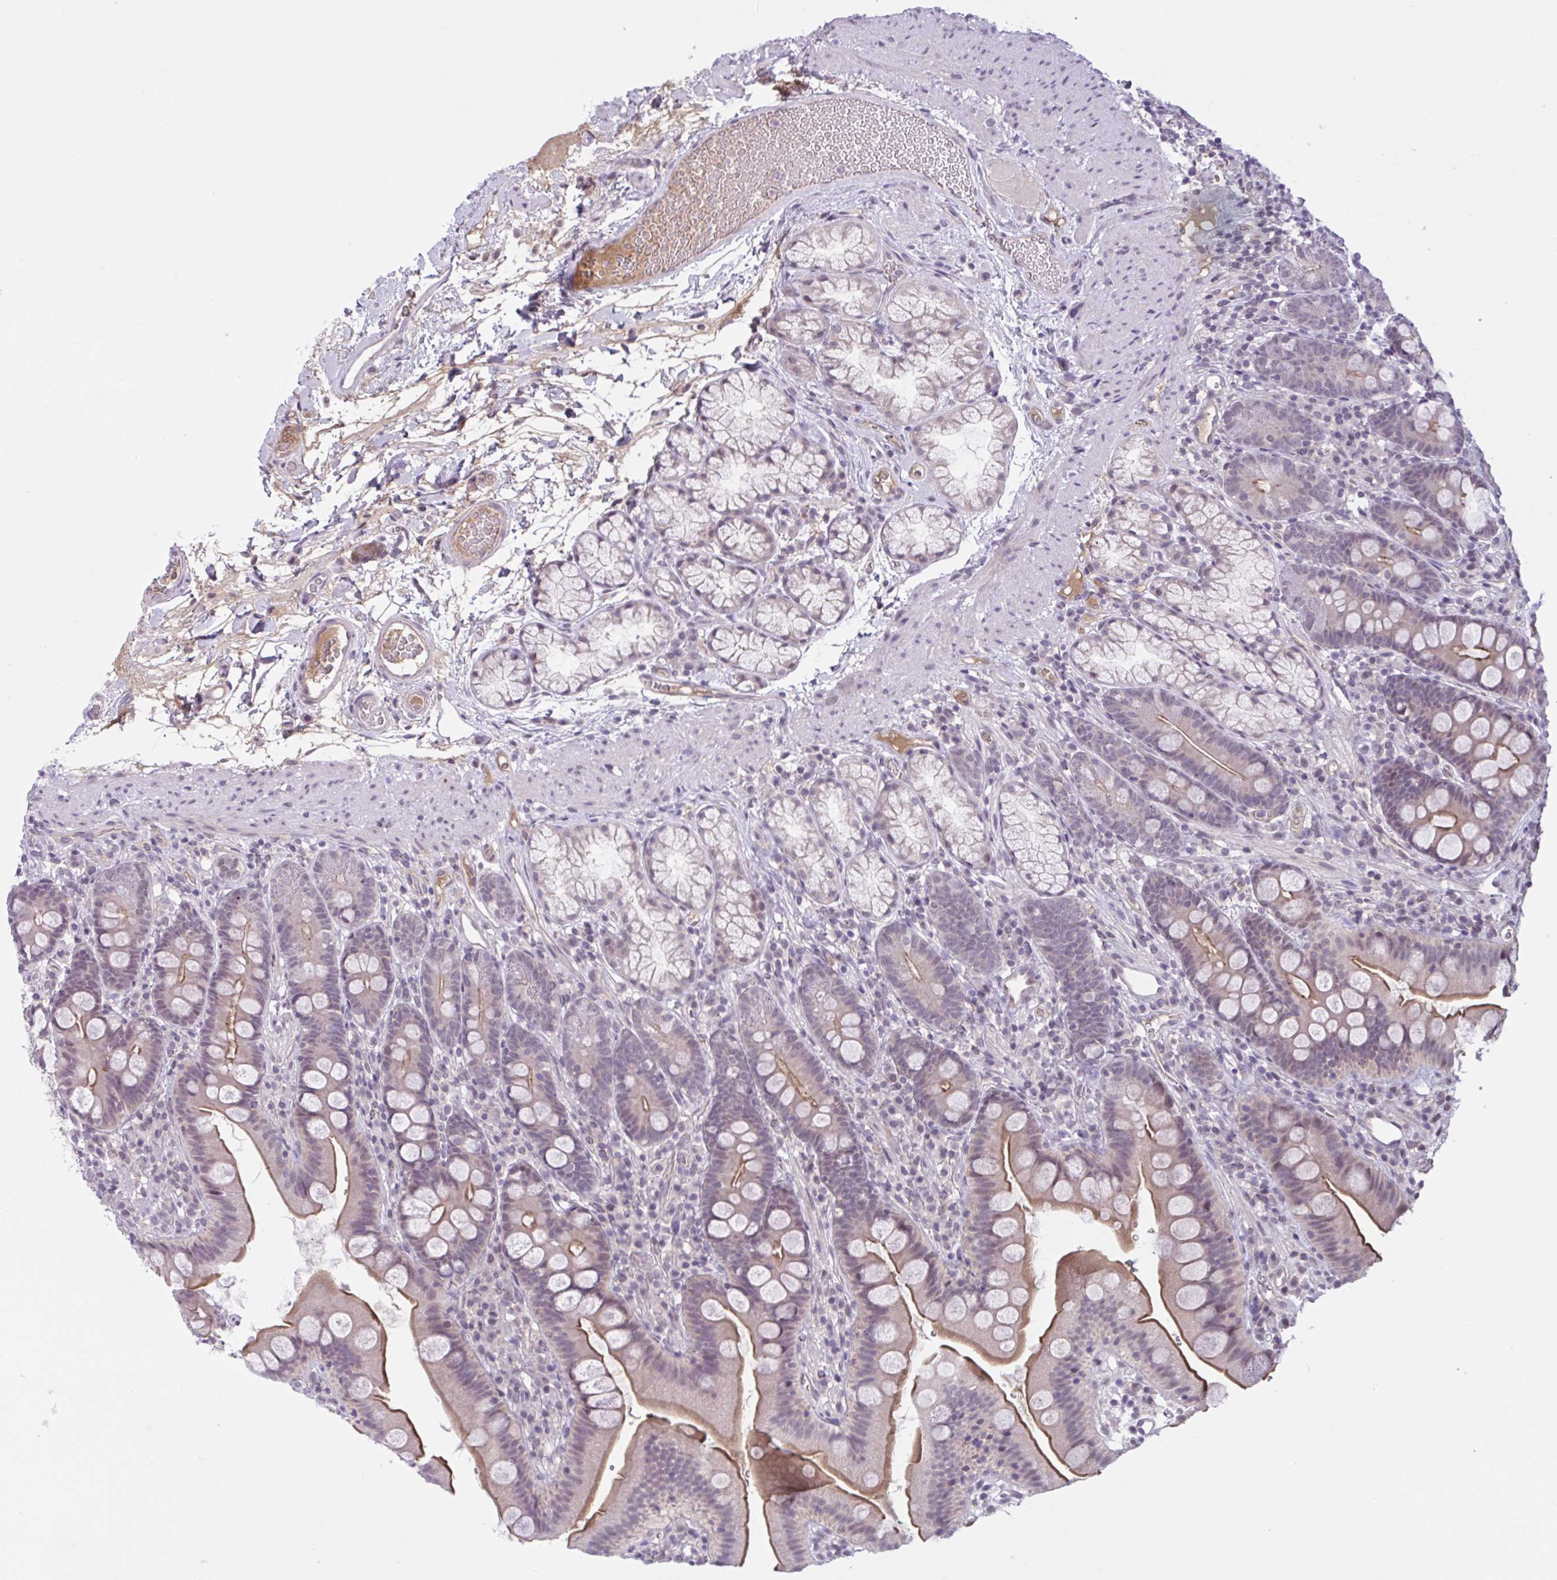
{"staining": {"intensity": "moderate", "quantity": "25%-75%", "location": "cytoplasmic/membranous"}, "tissue": "duodenum", "cell_type": "Glandular cells", "image_type": "normal", "snomed": [{"axis": "morphology", "description": "Normal tissue, NOS"}, {"axis": "topography", "description": "Duodenum"}], "caption": "Duodenum stained with DAB (3,3'-diaminobenzidine) immunohistochemistry (IHC) reveals medium levels of moderate cytoplasmic/membranous staining in about 25%-75% of glandular cells. (Brightfield microscopy of DAB IHC at high magnification).", "gene": "TTC7B", "patient": {"sex": "female", "age": 67}}